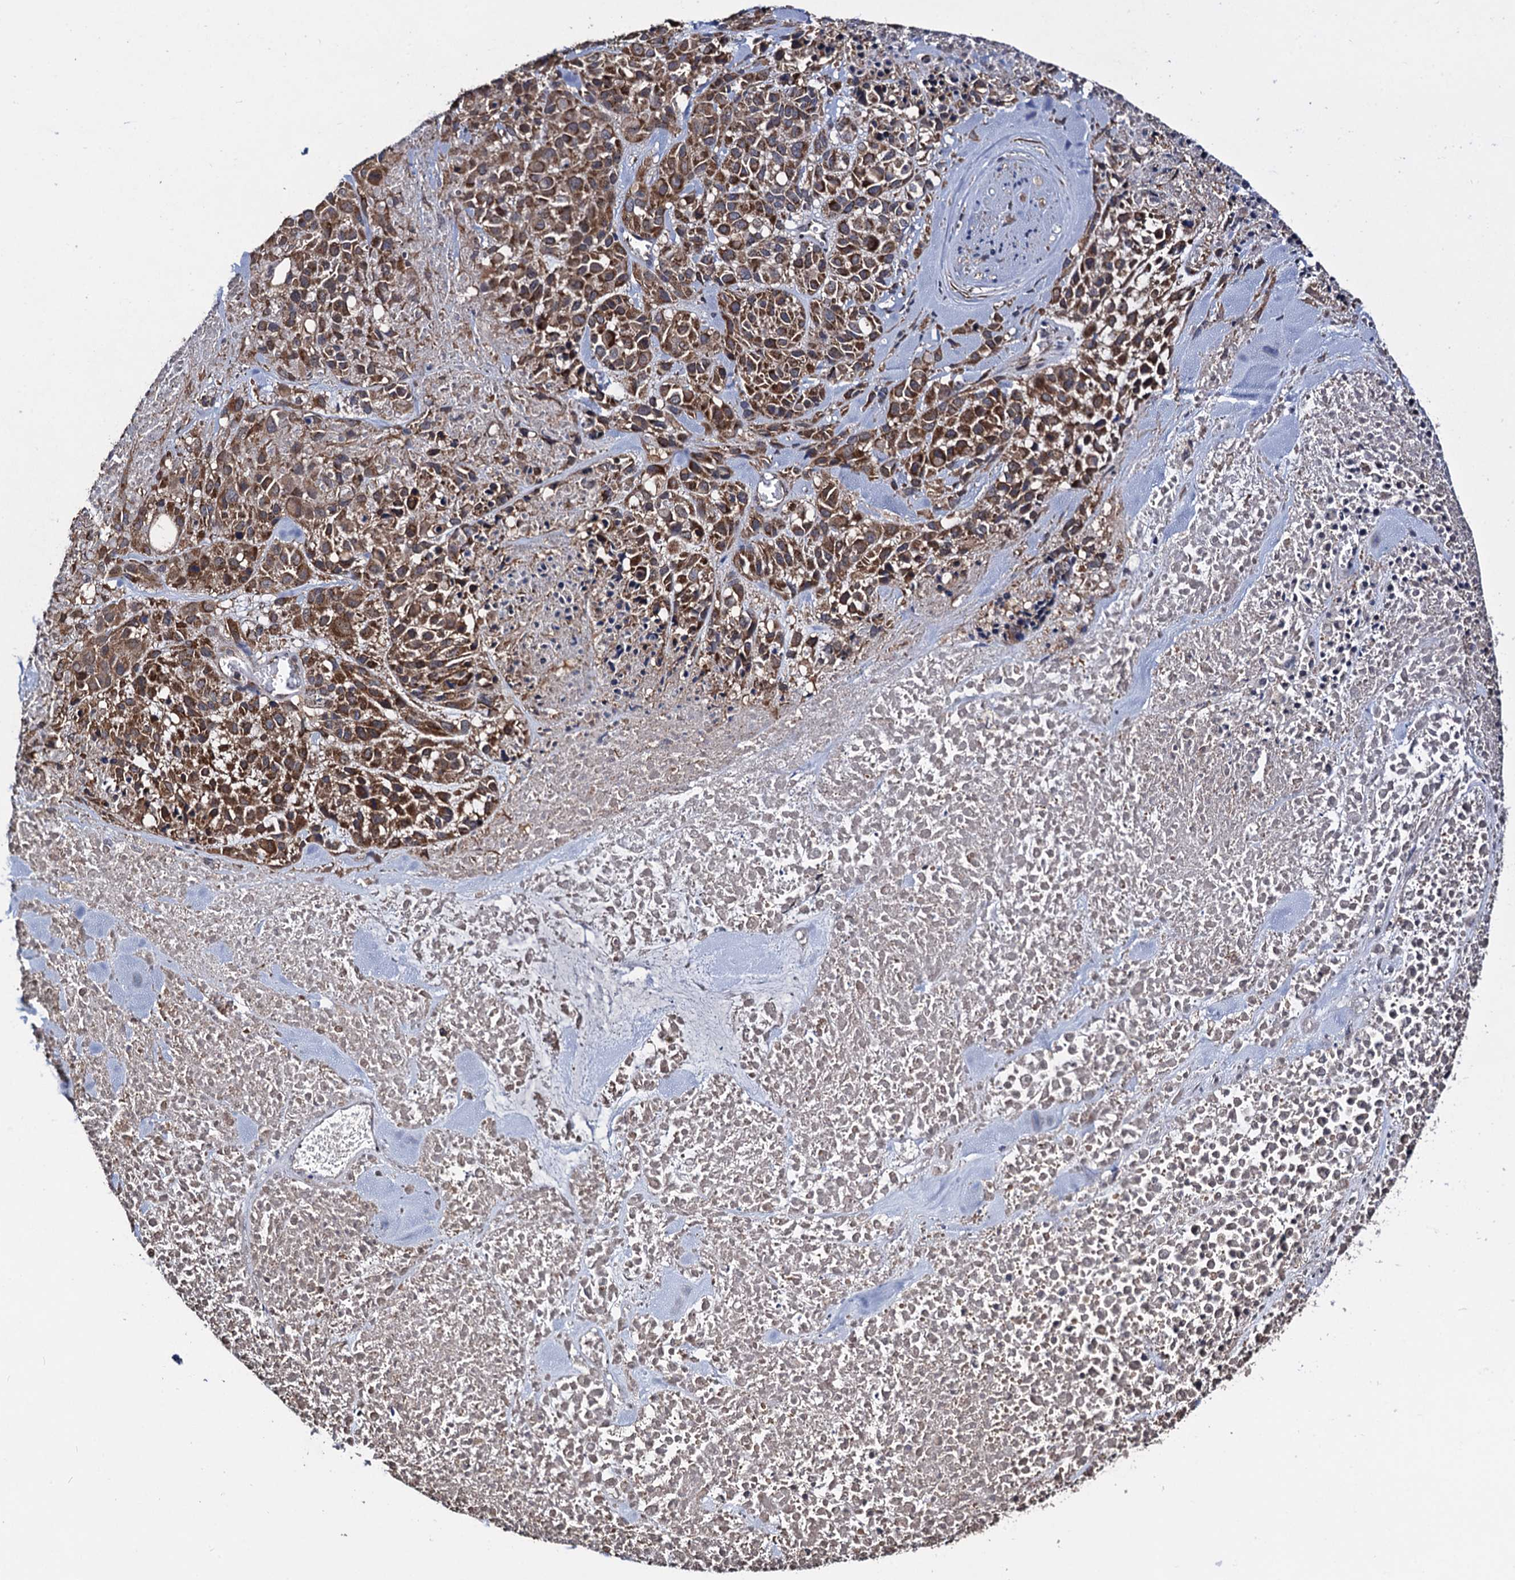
{"staining": {"intensity": "strong", "quantity": ">75%", "location": "cytoplasmic/membranous"}, "tissue": "melanoma", "cell_type": "Tumor cells", "image_type": "cancer", "snomed": [{"axis": "morphology", "description": "Malignant melanoma, Metastatic site"}, {"axis": "topography", "description": "Skin"}], "caption": "Human melanoma stained with a protein marker displays strong staining in tumor cells.", "gene": "PTCD3", "patient": {"sex": "female", "age": 81}}